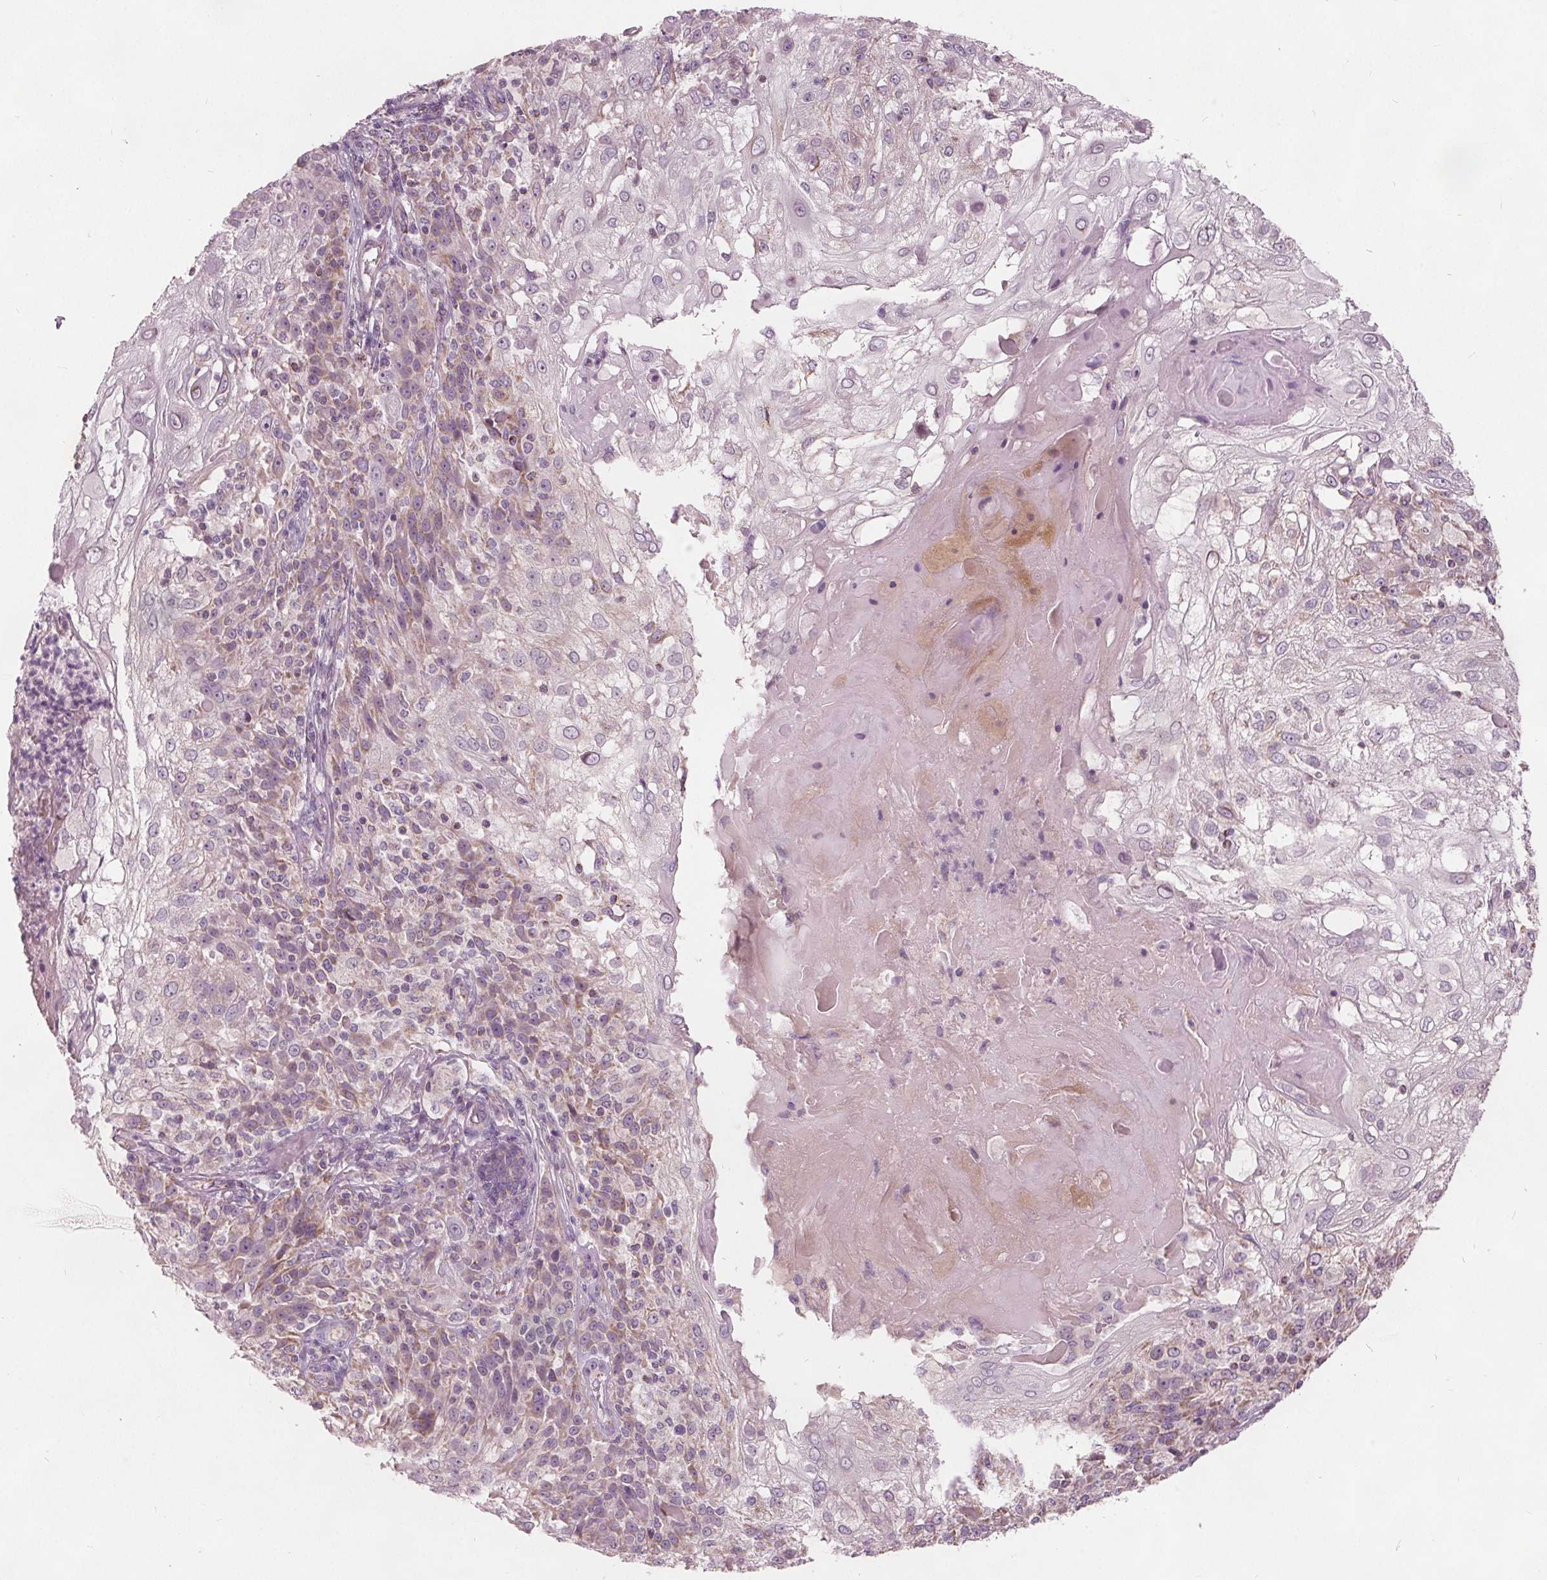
{"staining": {"intensity": "moderate", "quantity": "25%-75%", "location": "cytoplasmic/membranous"}, "tissue": "skin cancer", "cell_type": "Tumor cells", "image_type": "cancer", "snomed": [{"axis": "morphology", "description": "Normal tissue, NOS"}, {"axis": "morphology", "description": "Squamous cell carcinoma, NOS"}, {"axis": "topography", "description": "Skin"}], "caption": "Immunohistochemistry (IHC) histopathology image of squamous cell carcinoma (skin) stained for a protein (brown), which reveals medium levels of moderate cytoplasmic/membranous staining in approximately 25%-75% of tumor cells.", "gene": "ECI2", "patient": {"sex": "female", "age": 83}}